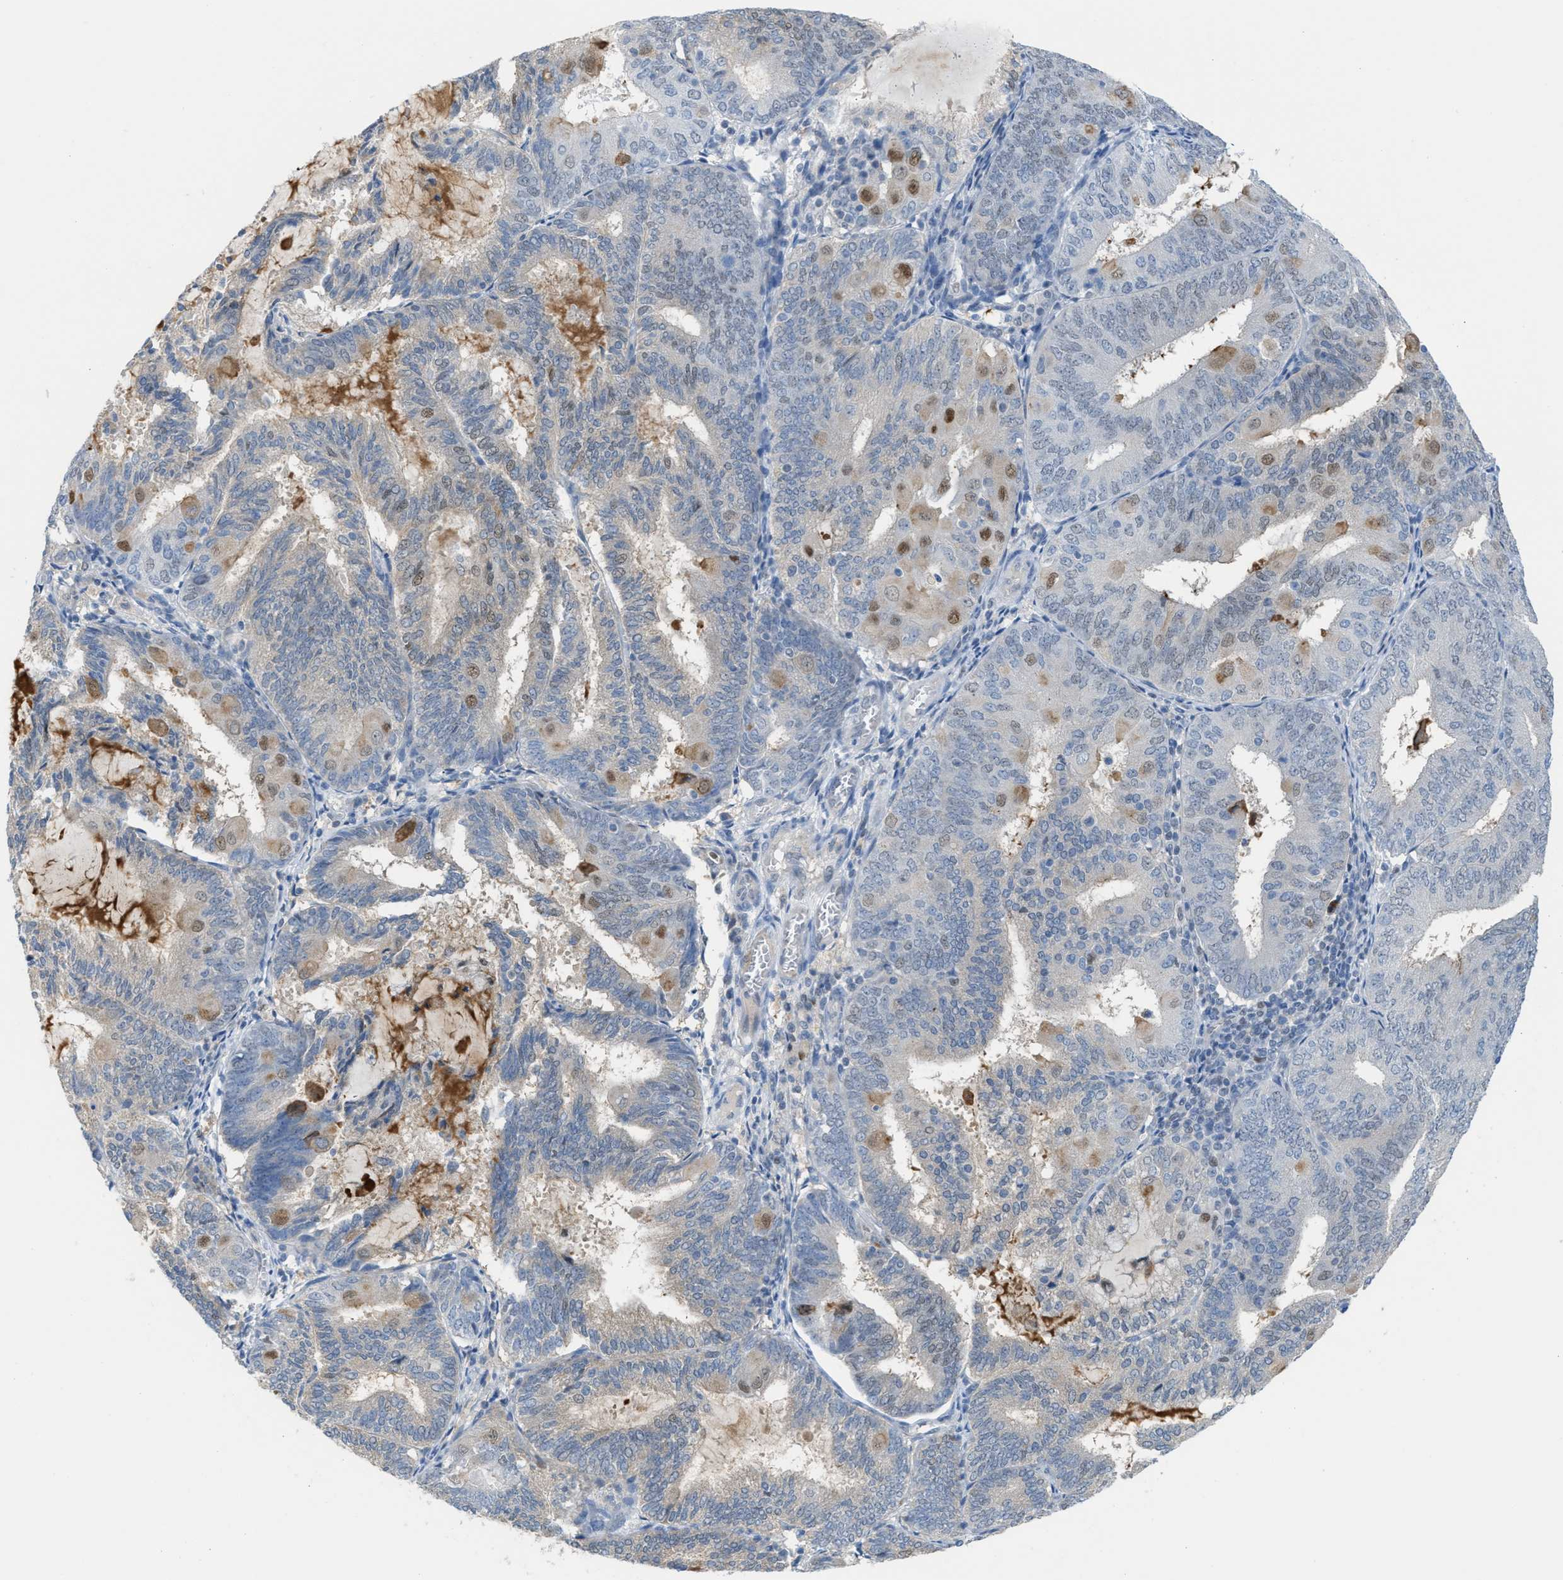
{"staining": {"intensity": "negative", "quantity": "none", "location": "none"}, "tissue": "endometrial cancer", "cell_type": "Tumor cells", "image_type": "cancer", "snomed": [{"axis": "morphology", "description": "Adenocarcinoma, NOS"}, {"axis": "topography", "description": "Endometrium"}], "caption": "There is no significant positivity in tumor cells of endometrial cancer (adenocarcinoma).", "gene": "PPM1D", "patient": {"sex": "female", "age": 81}}